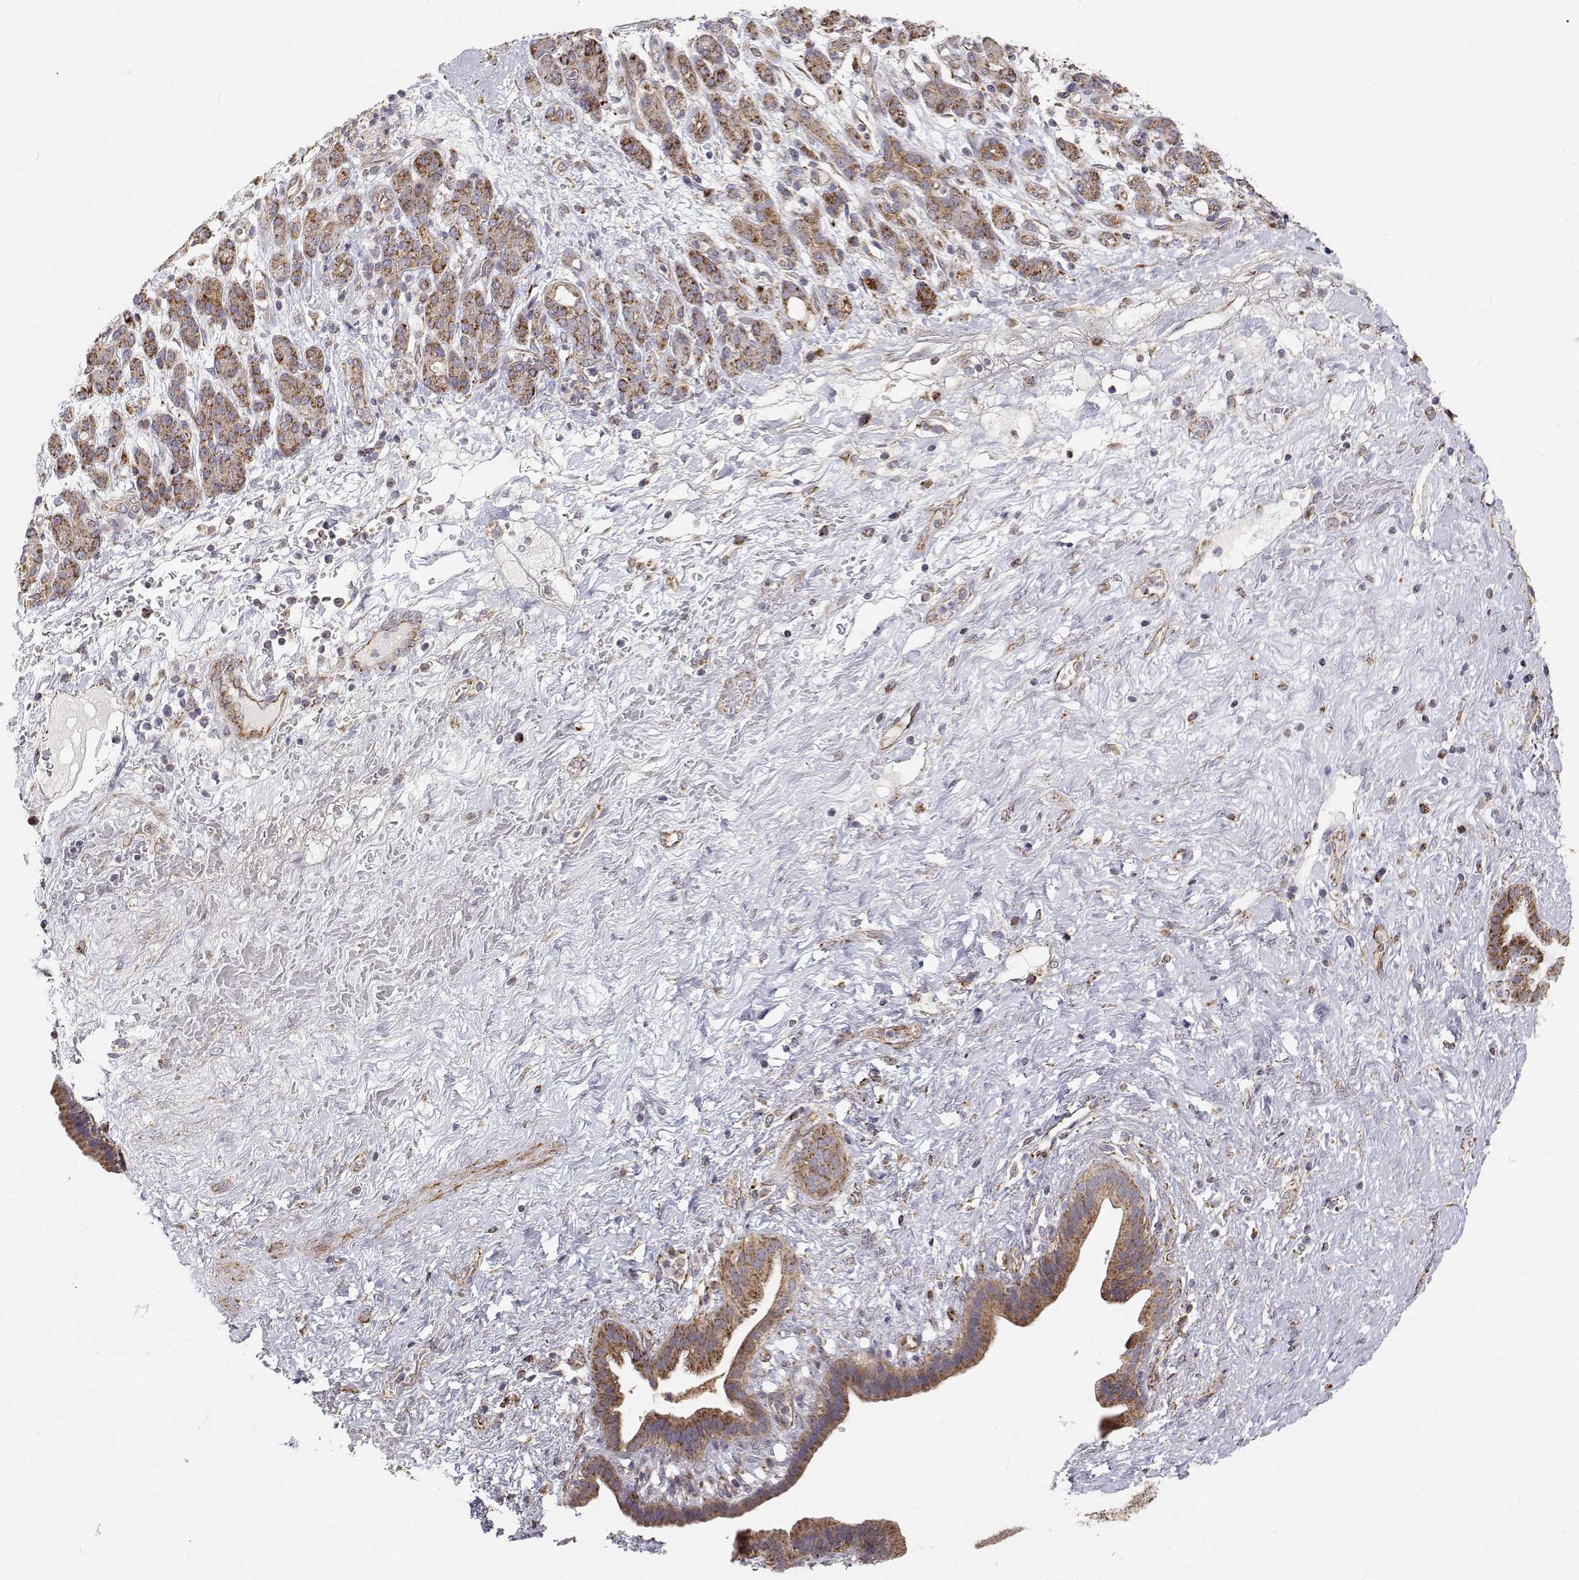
{"staining": {"intensity": "moderate", "quantity": ">75%", "location": "cytoplasmic/membranous"}, "tissue": "pancreatic cancer", "cell_type": "Tumor cells", "image_type": "cancer", "snomed": [{"axis": "morphology", "description": "Adenocarcinoma, NOS"}, {"axis": "topography", "description": "Pancreas"}], "caption": "Approximately >75% of tumor cells in pancreatic adenocarcinoma display moderate cytoplasmic/membranous protein positivity as visualized by brown immunohistochemical staining.", "gene": "SPICE1", "patient": {"sex": "male", "age": 44}}